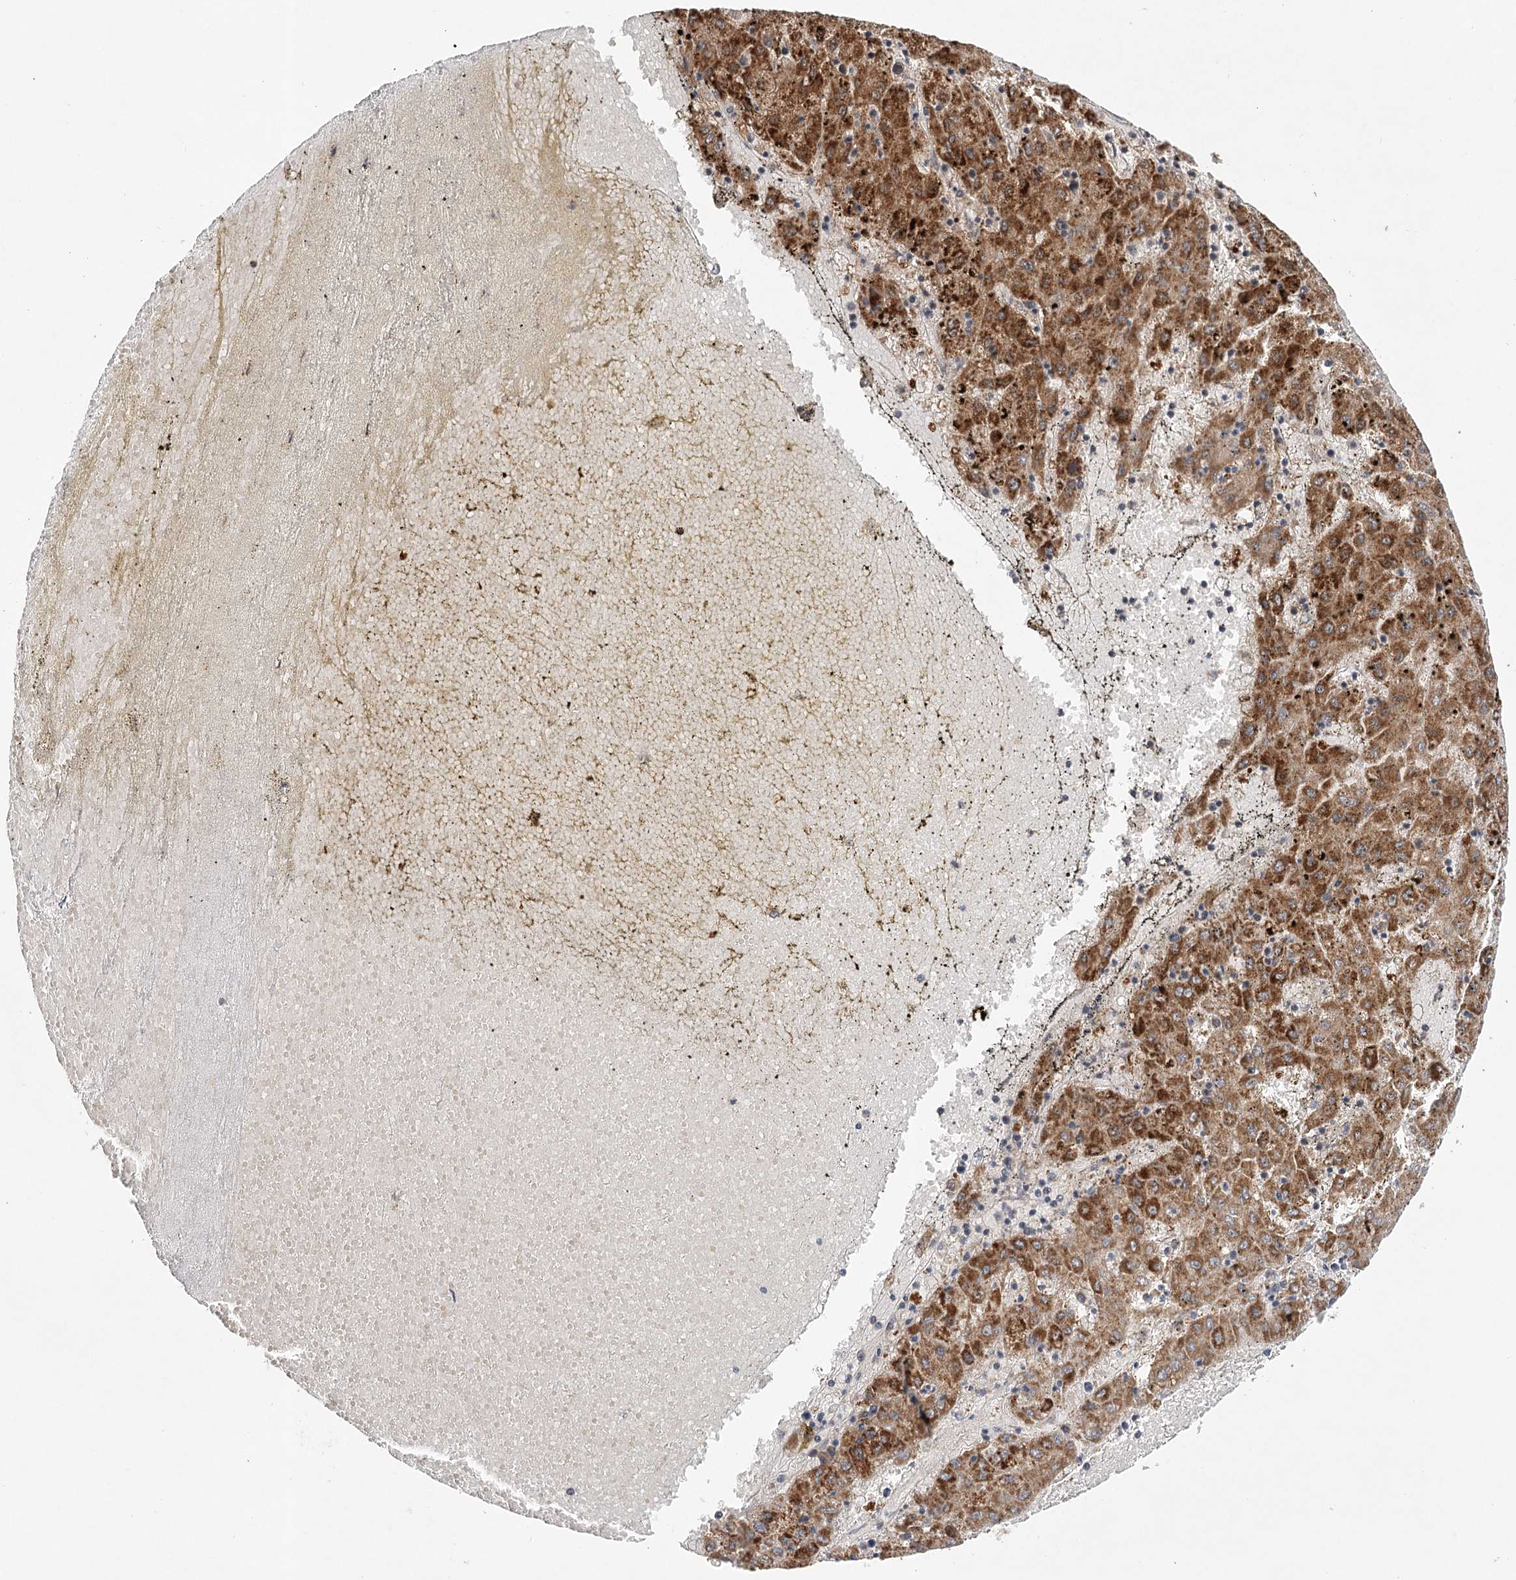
{"staining": {"intensity": "strong", "quantity": ">75%", "location": "cytoplasmic/membranous"}, "tissue": "liver cancer", "cell_type": "Tumor cells", "image_type": "cancer", "snomed": [{"axis": "morphology", "description": "Carcinoma, Hepatocellular, NOS"}, {"axis": "topography", "description": "Liver"}], "caption": "IHC of human liver hepatocellular carcinoma exhibits high levels of strong cytoplasmic/membranous expression in about >75% of tumor cells. (DAB (3,3'-diaminobenzidine) = brown stain, brightfield microscopy at high magnification).", "gene": "LSS", "patient": {"sex": "male", "age": 72}}